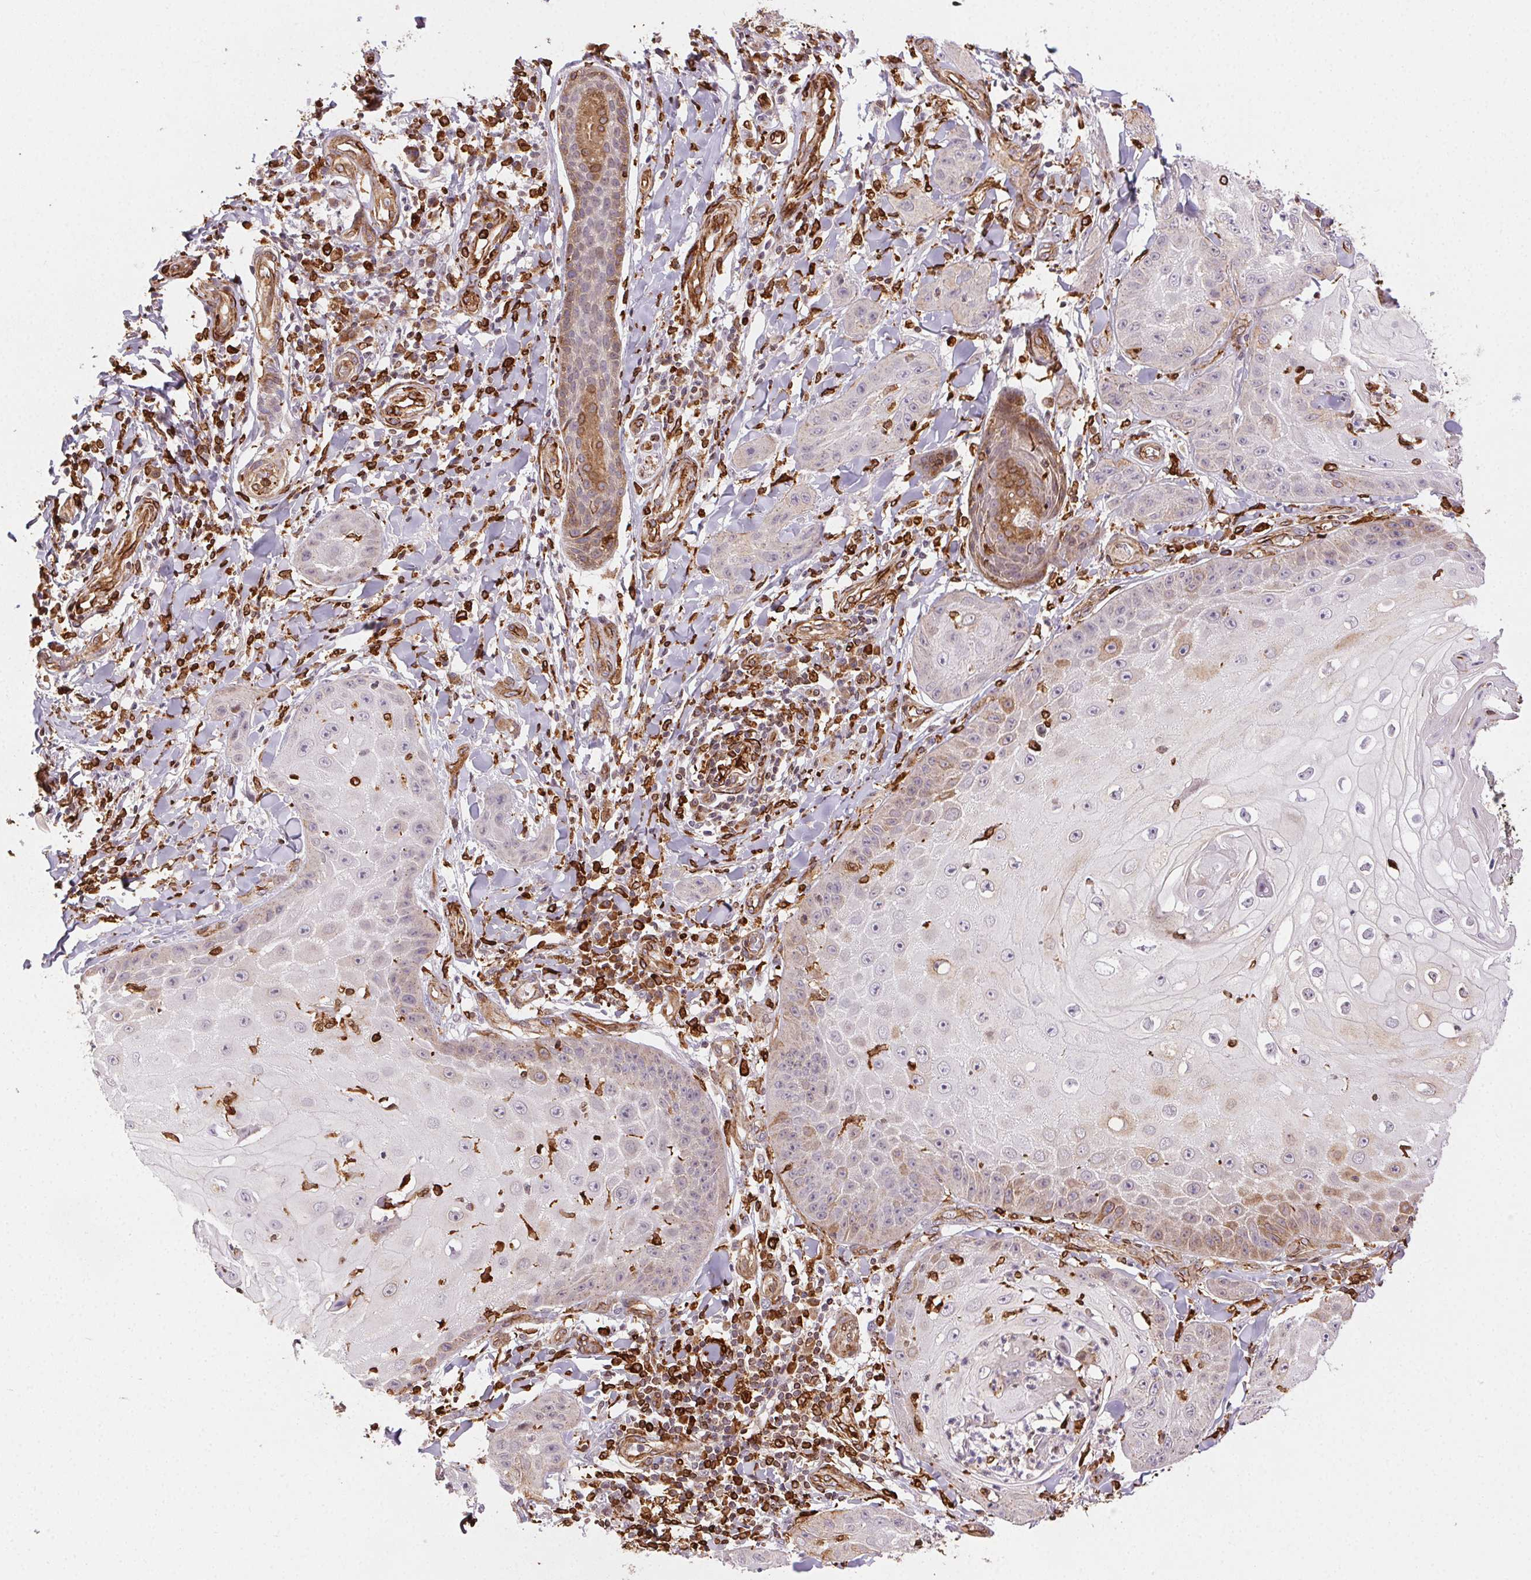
{"staining": {"intensity": "negative", "quantity": "none", "location": "none"}, "tissue": "skin cancer", "cell_type": "Tumor cells", "image_type": "cancer", "snomed": [{"axis": "morphology", "description": "Squamous cell carcinoma, NOS"}, {"axis": "topography", "description": "Skin"}], "caption": "An immunohistochemistry photomicrograph of skin cancer (squamous cell carcinoma) is shown. There is no staining in tumor cells of skin cancer (squamous cell carcinoma).", "gene": "RNASET2", "patient": {"sex": "male", "age": 70}}